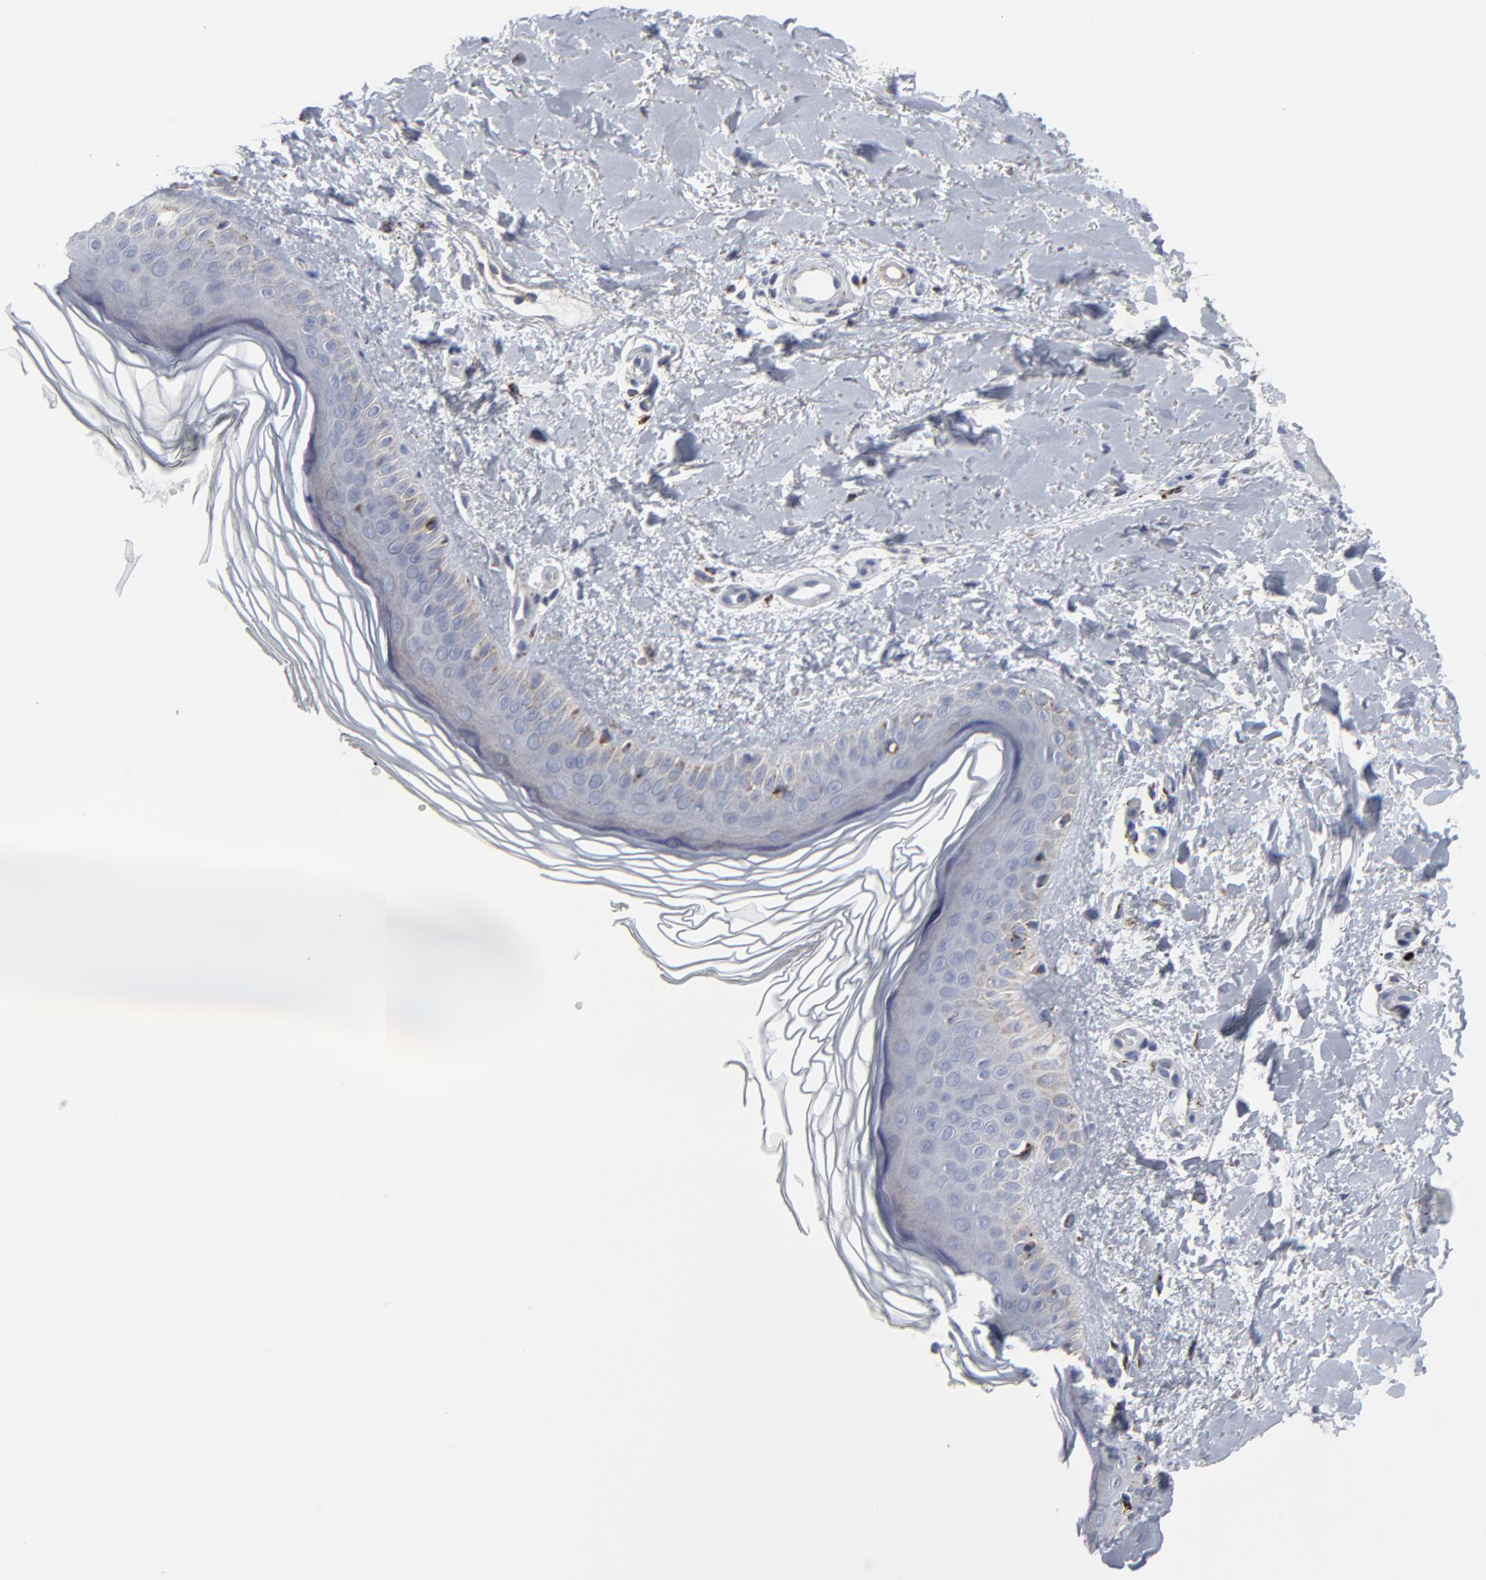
{"staining": {"intensity": "negative", "quantity": "none", "location": "none"}, "tissue": "skin", "cell_type": "Fibroblasts", "image_type": "normal", "snomed": [{"axis": "morphology", "description": "Normal tissue, NOS"}, {"axis": "topography", "description": "Skin"}], "caption": "High magnification brightfield microscopy of normal skin stained with DAB (3,3'-diaminobenzidine) (brown) and counterstained with hematoxylin (blue): fibroblasts show no significant expression. Brightfield microscopy of immunohistochemistry (IHC) stained with DAB (3,3'-diaminobenzidine) (brown) and hematoxylin (blue), captured at high magnification.", "gene": "TXNRD2", "patient": {"sex": "female", "age": 19}}